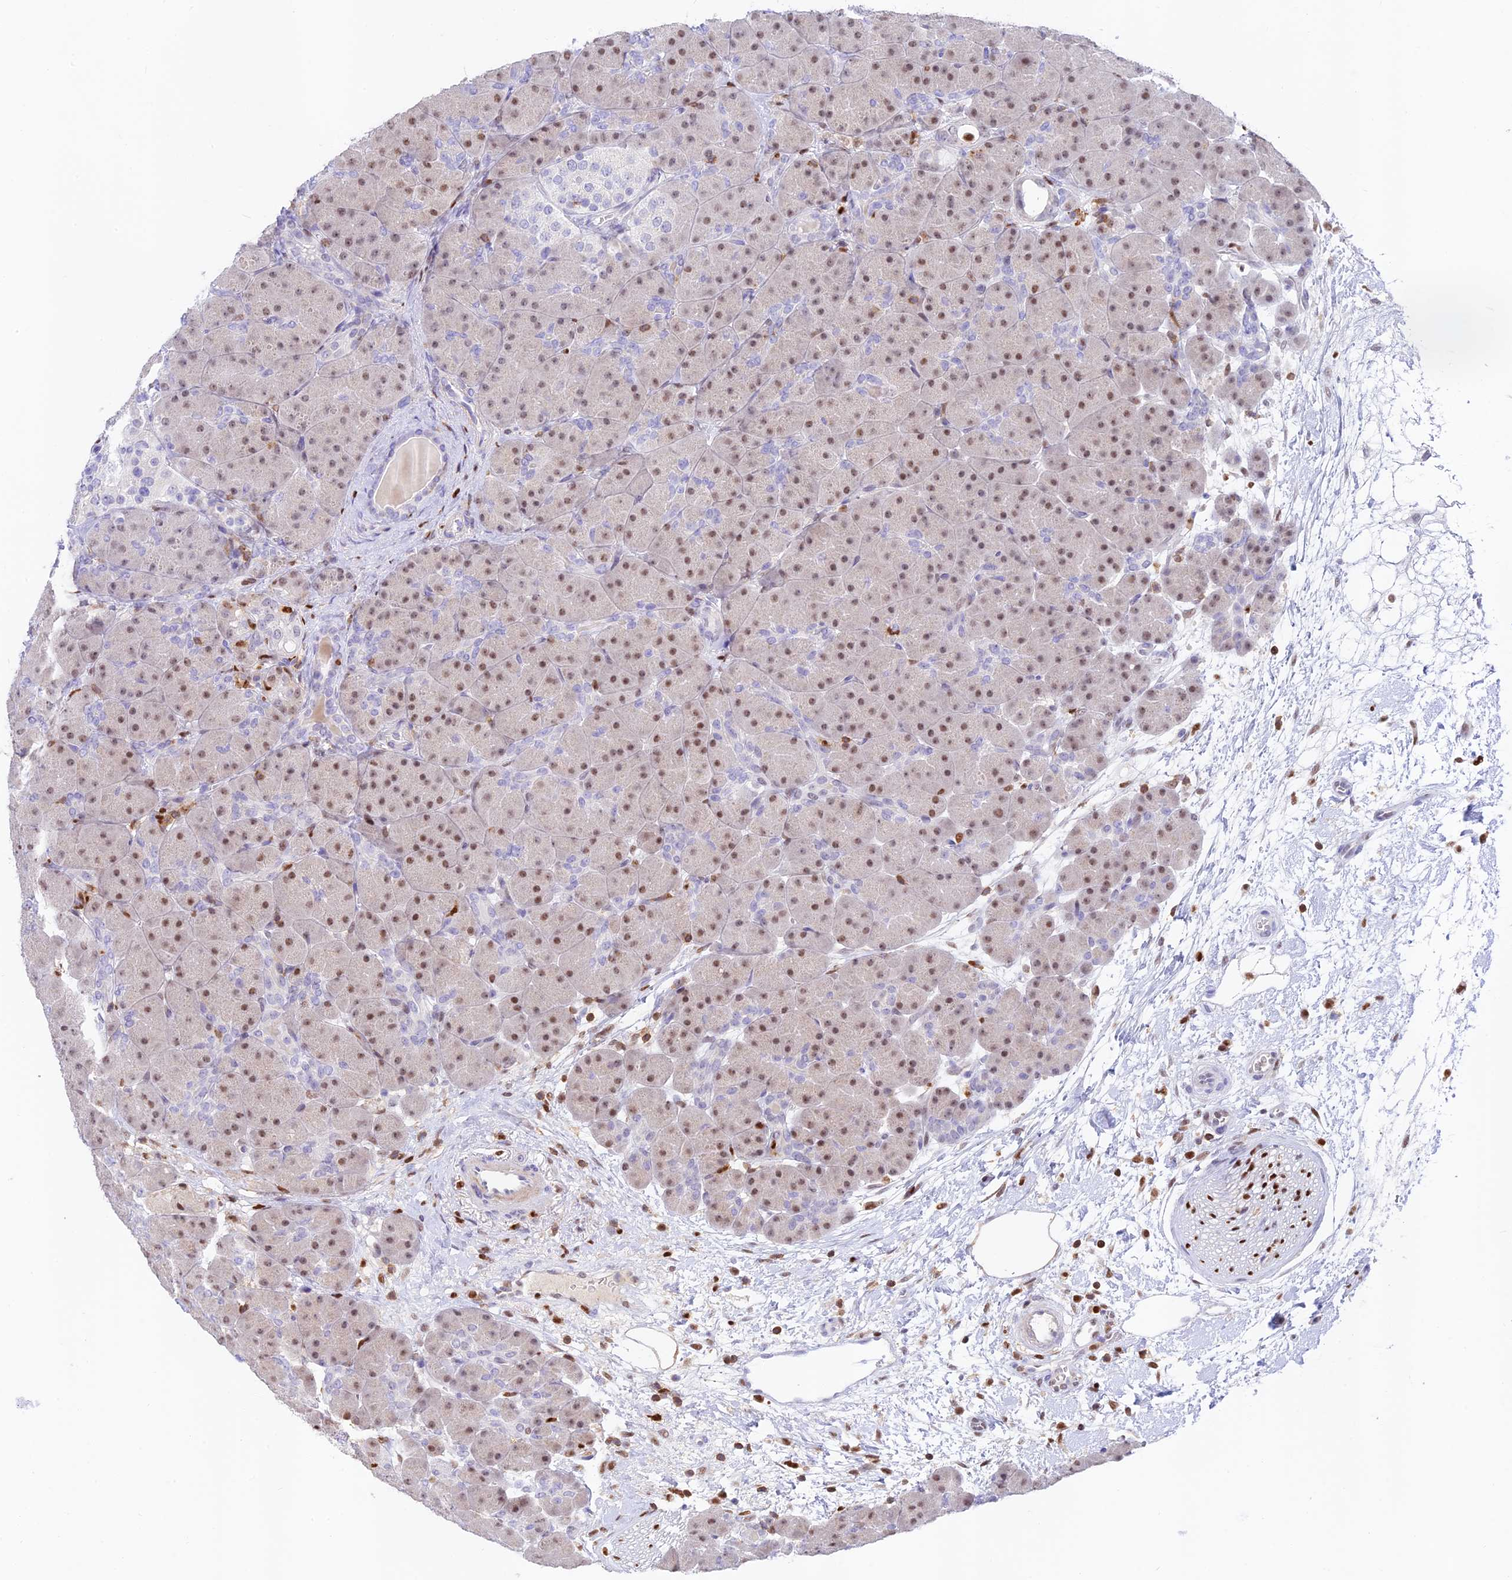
{"staining": {"intensity": "moderate", "quantity": "<25%", "location": "nuclear"}, "tissue": "pancreas", "cell_type": "Exocrine glandular cells", "image_type": "normal", "snomed": [{"axis": "morphology", "description": "Normal tissue, NOS"}, {"axis": "topography", "description": "Pancreas"}], "caption": "Pancreas stained with DAB (3,3'-diaminobenzidine) IHC exhibits low levels of moderate nuclear expression in about <25% of exocrine glandular cells.", "gene": "DENND1C", "patient": {"sex": "male", "age": 66}}